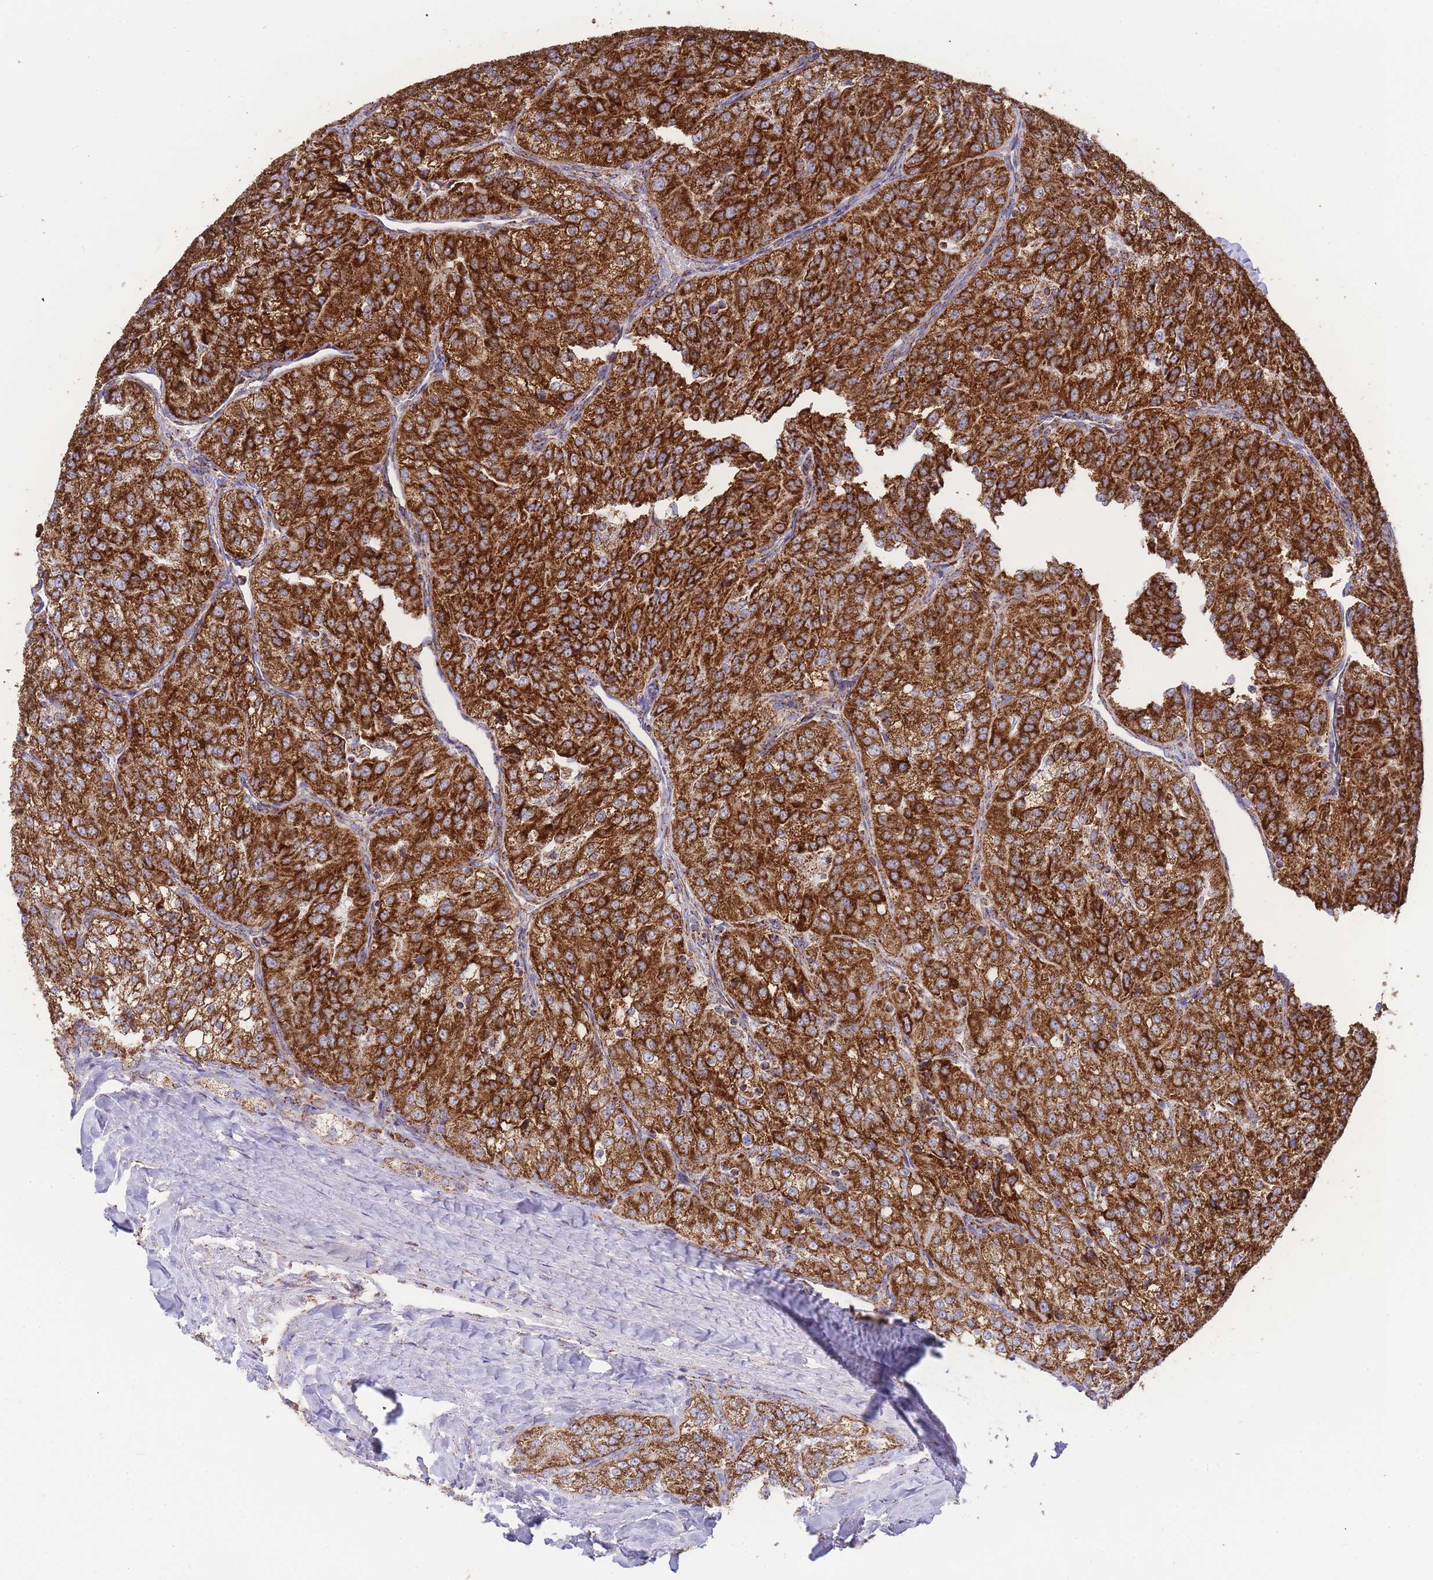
{"staining": {"intensity": "strong", "quantity": ">75%", "location": "cytoplasmic/membranous"}, "tissue": "renal cancer", "cell_type": "Tumor cells", "image_type": "cancer", "snomed": [{"axis": "morphology", "description": "Adenocarcinoma, NOS"}, {"axis": "topography", "description": "Kidney"}], "caption": "Renal cancer (adenocarcinoma) stained for a protein (brown) exhibits strong cytoplasmic/membranous positive expression in about >75% of tumor cells.", "gene": "GSTM1", "patient": {"sex": "female", "age": 63}}